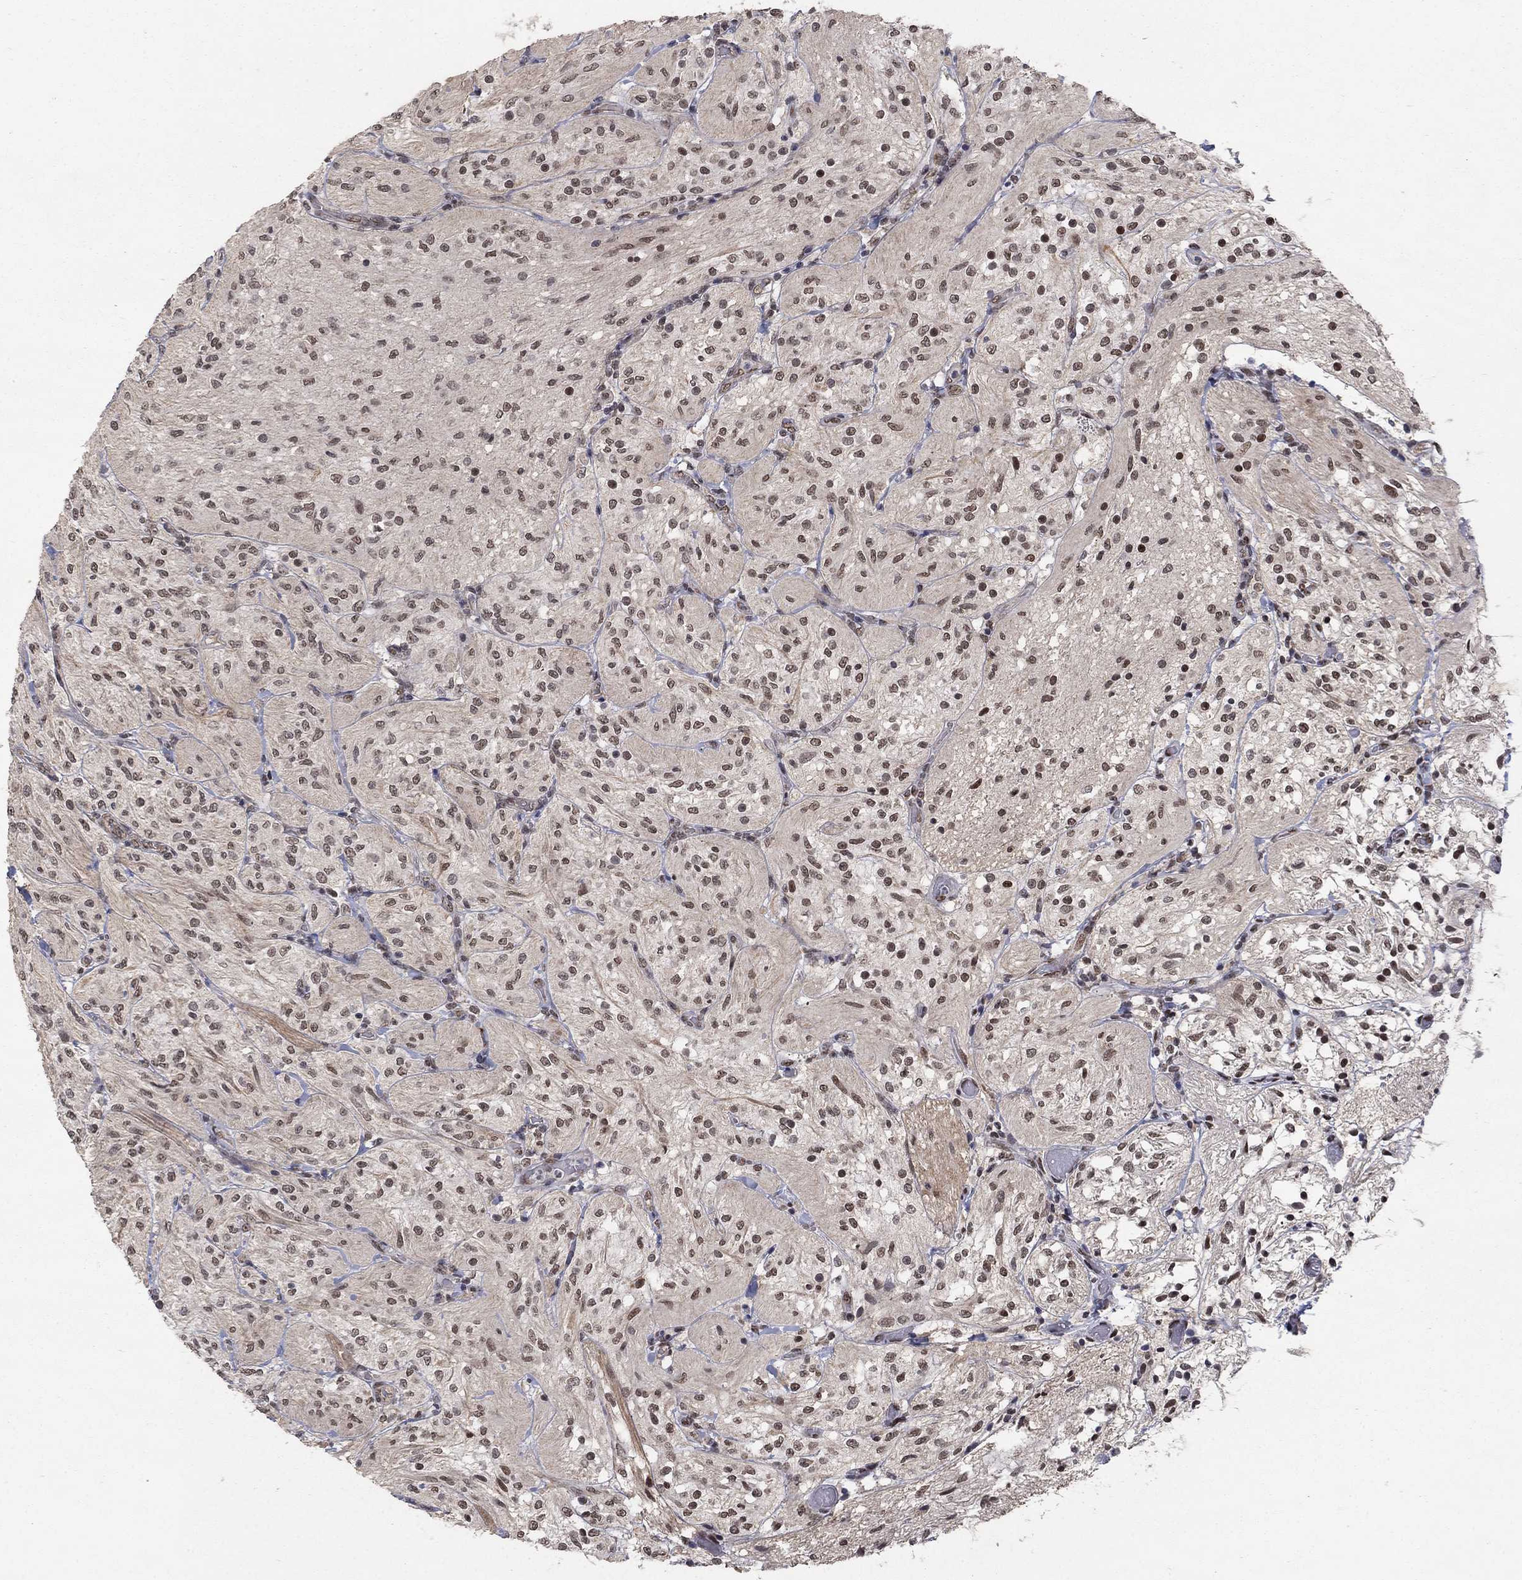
{"staining": {"intensity": "moderate", "quantity": "25%-75%", "location": "nuclear"}, "tissue": "glioma", "cell_type": "Tumor cells", "image_type": "cancer", "snomed": [{"axis": "morphology", "description": "Glioma, malignant, Low grade"}, {"axis": "topography", "description": "Brain"}], "caption": "A high-resolution photomicrograph shows immunohistochemistry (IHC) staining of malignant low-grade glioma, which demonstrates moderate nuclear positivity in approximately 25%-75% of tumor cells.", "gene": "GRIA3", "patient": {"sex": "male", "age": 3}}